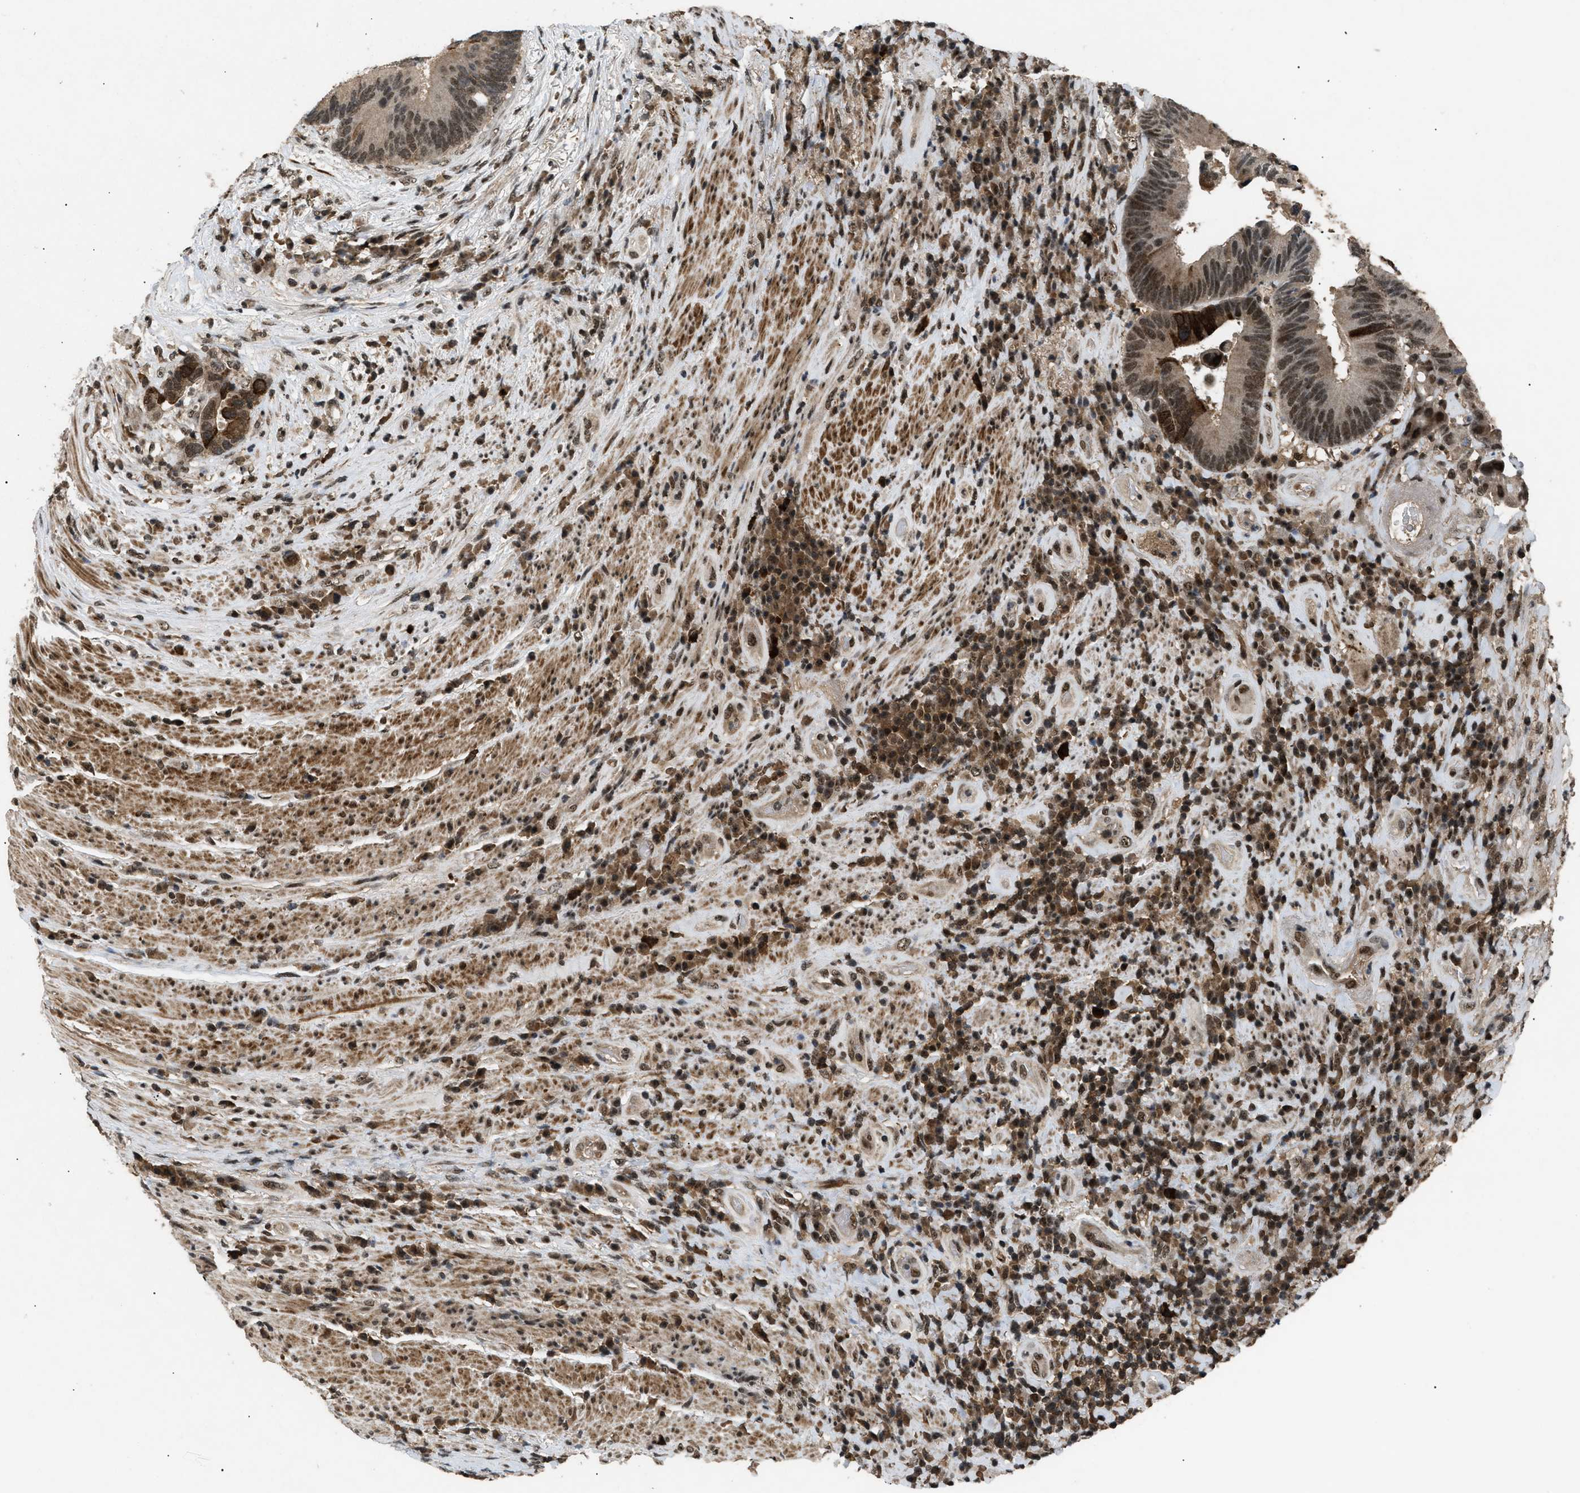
{"staining": {"intensity": "strong", "quantity": ">75%", "location": "cytoplasmic/membranous,nuclear"}, "tissue": "colorectal cancer", "cell_type": "Tumor cells", "image_type": "cancer", "snomed": [{"axis": "morphology", "description": "Adenocarcinoma, NOS"}, {"axis": "topography", "description": "Rectum"}], "caption": "Strong cytoplasmic/membranous and nuclear protein staining is present in approximately >75% of tumor cells in colorectal adenocarcinoma.", "gene": "RBM5", "patient": {"sex": "female", "age": 89}}